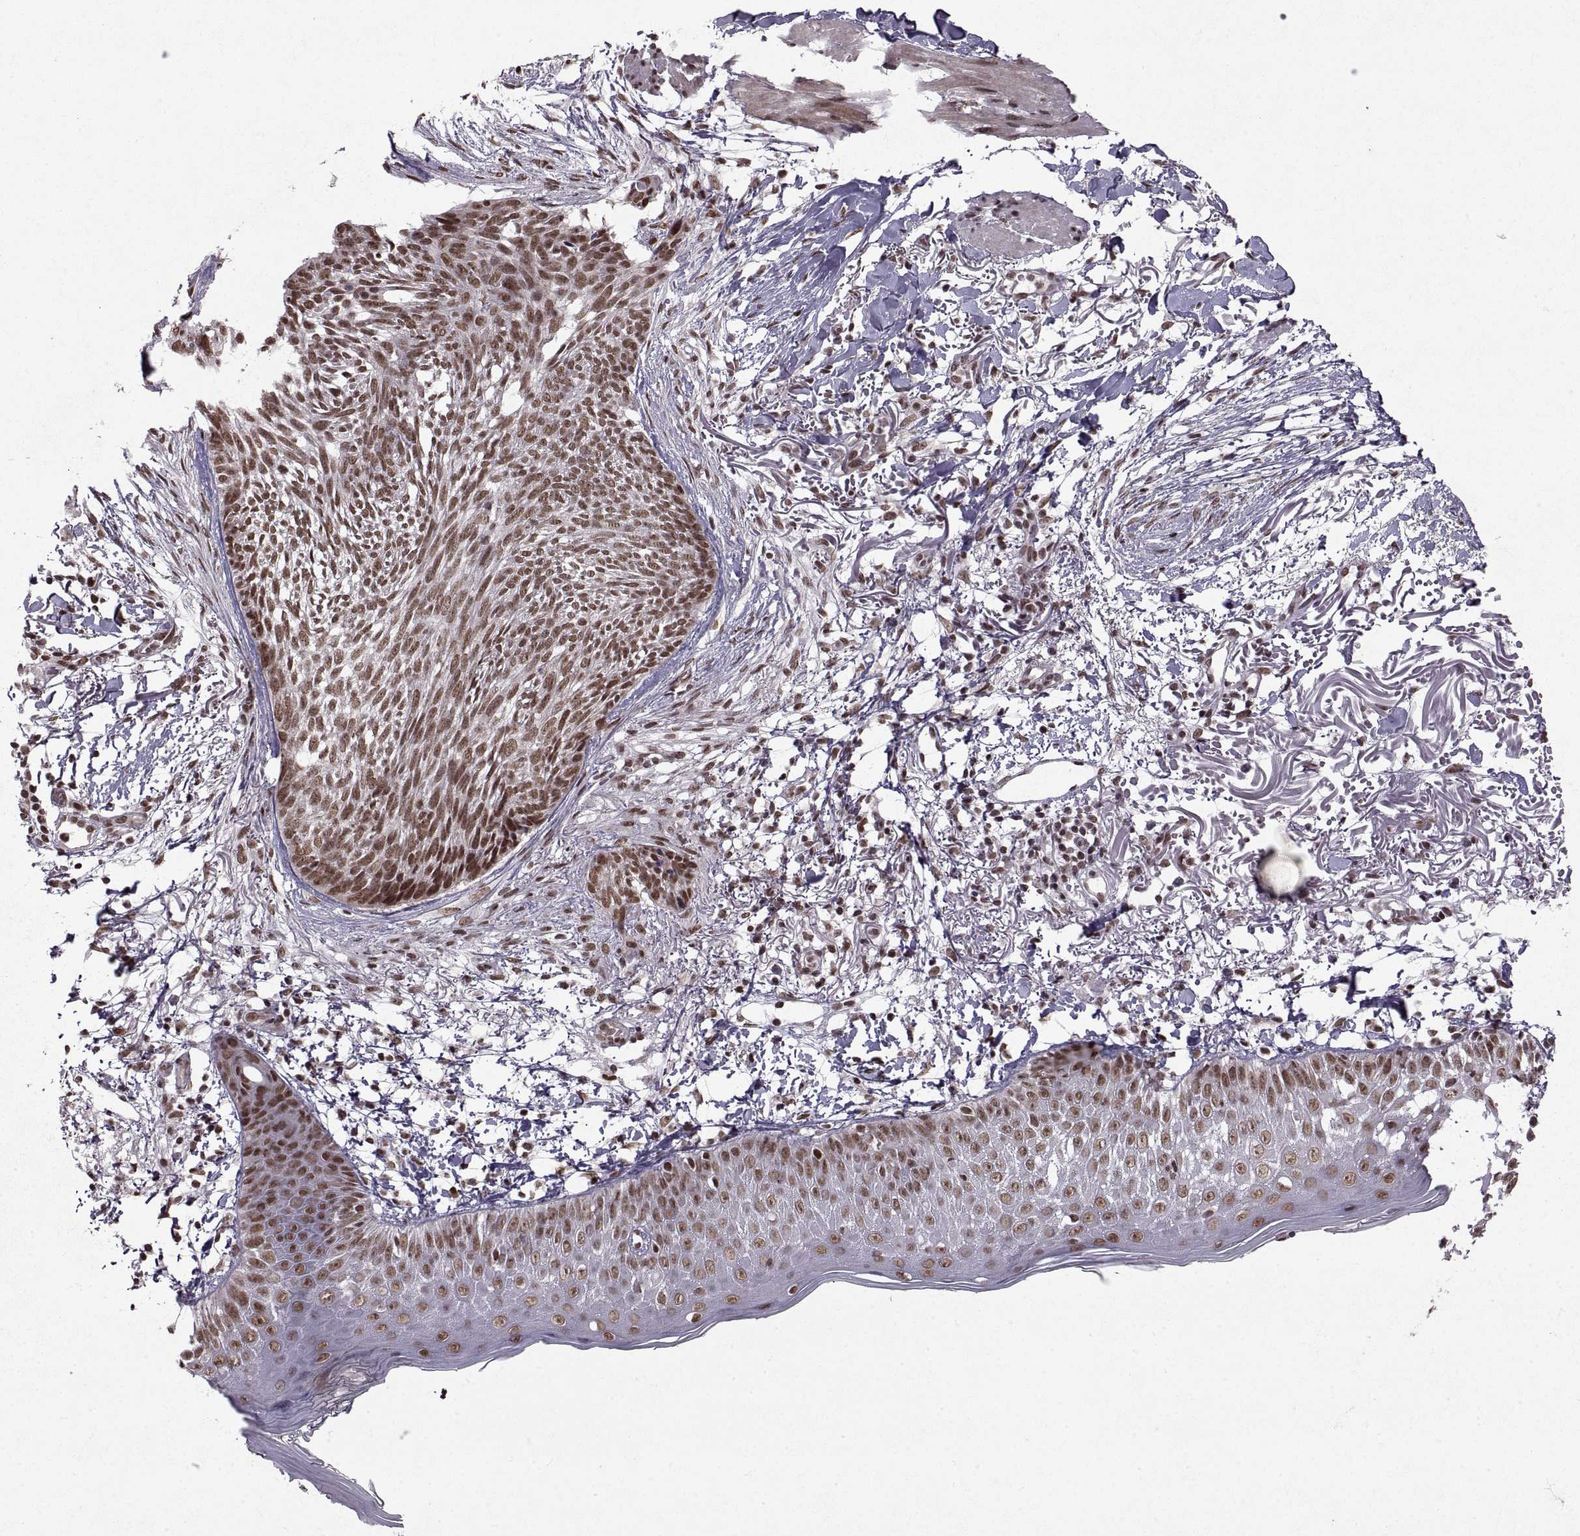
{"staining": {"intensity": "strong", "quantity": ">75%", "location": "nuclear"}, "tissue": "skin cancer", "cell_type": "Tumor cells", "image_type": "cancer", "snomed": [{"axis": "morphology", "description": "Normal tissue, NOS"}, {"axis": "morphology", "description": "Basal cell carcinoma"}, {"axis": "topography", "description": "Skin"}], "caption": "DAB (3,3'-diaminobenzidine) immunohistochemical staining of skin cancer reveals strong nuclear protein expression in approximately >75% of tumor cells. Nuclei are stained in blue.", "gene": "MT1E", "patient": {"sex": "male", "age": 84}}